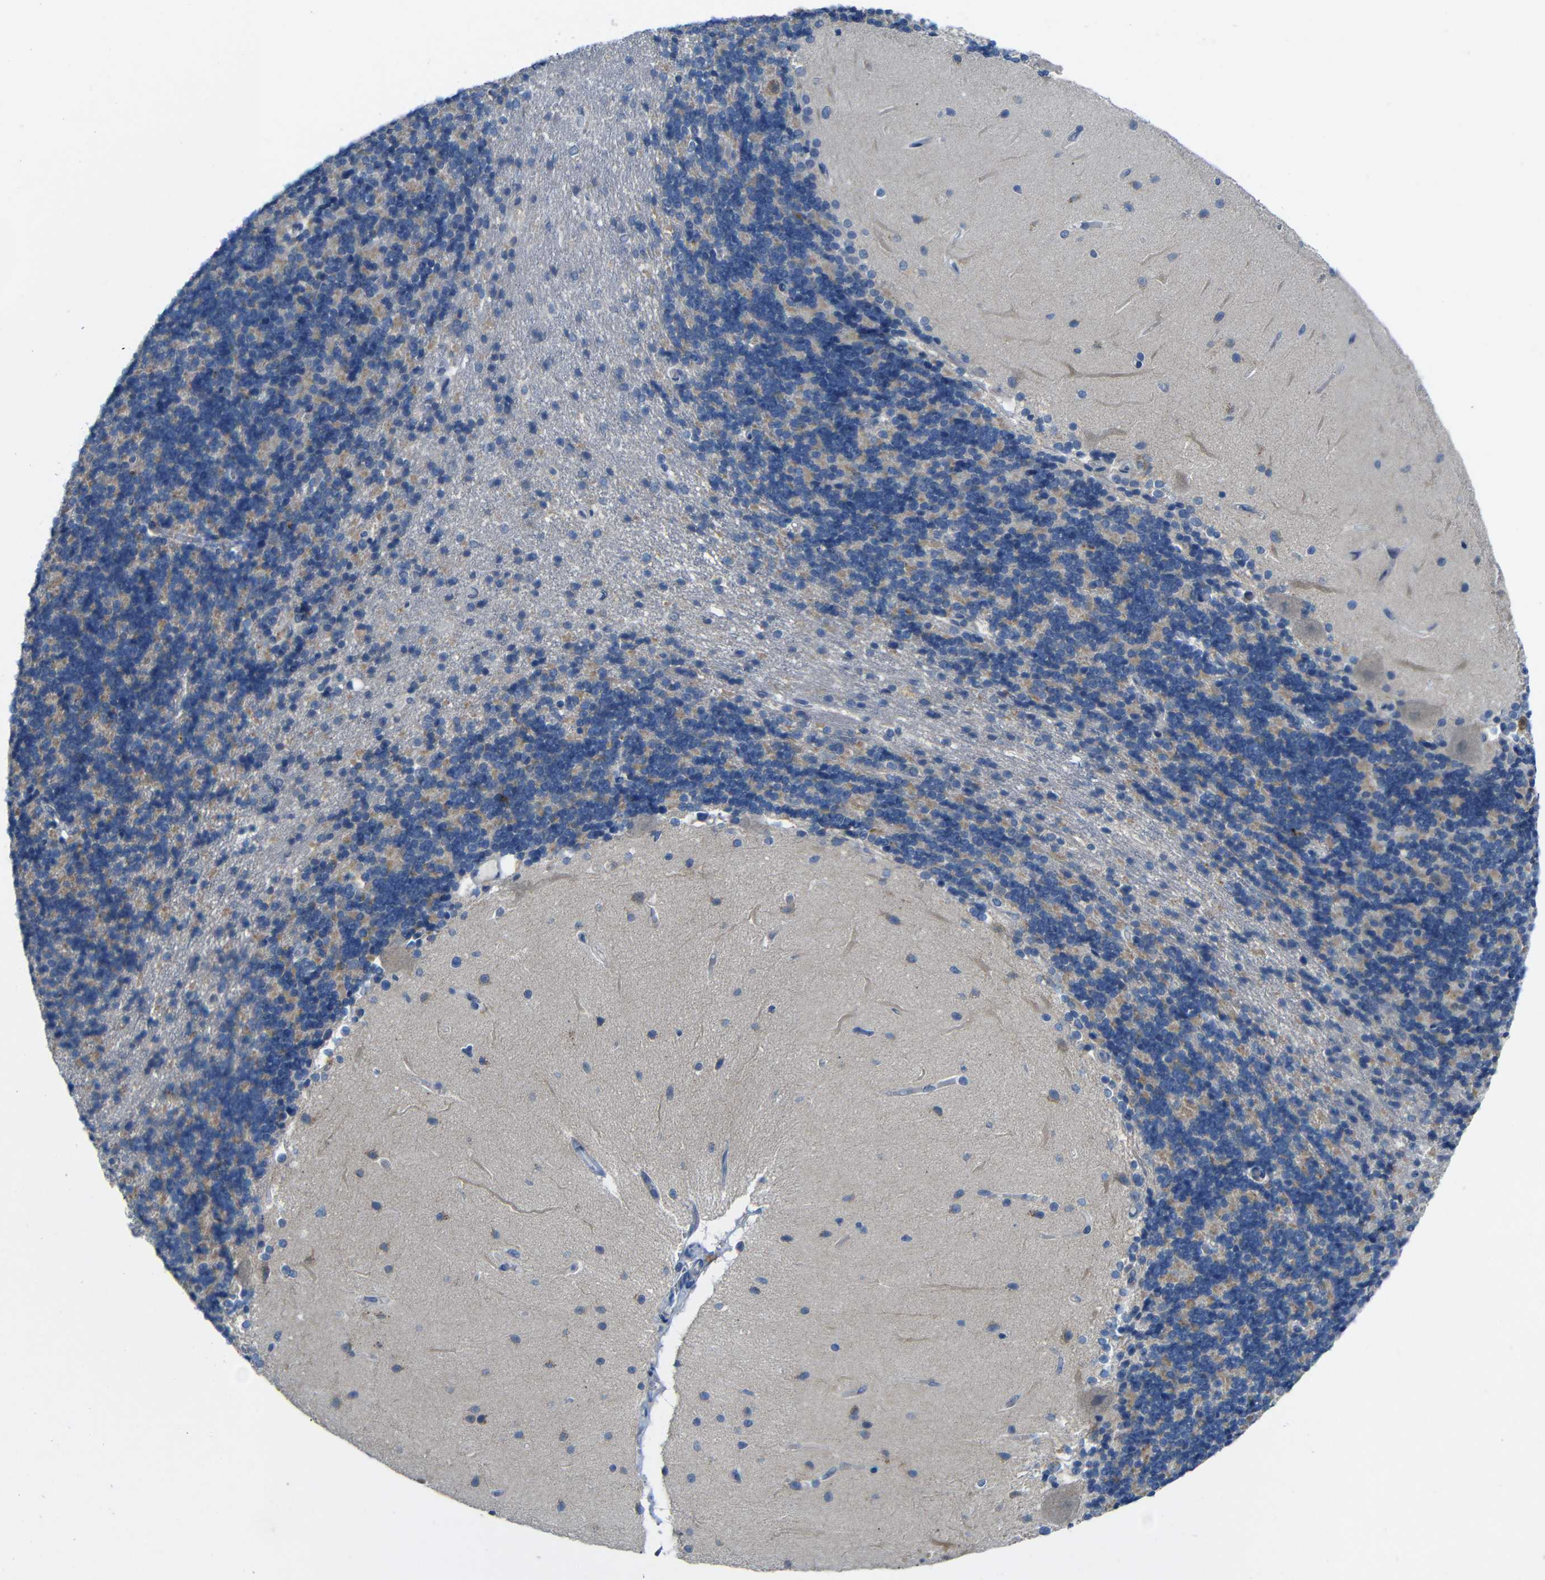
{"staining": {"intensity": "negative", "quantity": "none", "location": "none"}, "tissue": "cerebellum", "cell_type": "Cells in granular layer", "image_type": "normal", "snomed": [{"axis": "morphology", "description": "Normal tissue, NOS"}, {"axis": "topography", "description": "Cerebellum"}], "caption": "This photomicrograph is of unremarkable cerebellum stained with immunohistochemistry (IHC) to label a protein in brown with the nuclei are counter-stained blue. There is no expression in cells in granular layer. The staining is performed using DAB (3,3'-diaminobenzidine) brown chromogen with nuclei counter-stained in using hematoxylin.", "gene": "TBC1D32", "patient": {"sex": "female", "age": 54}}